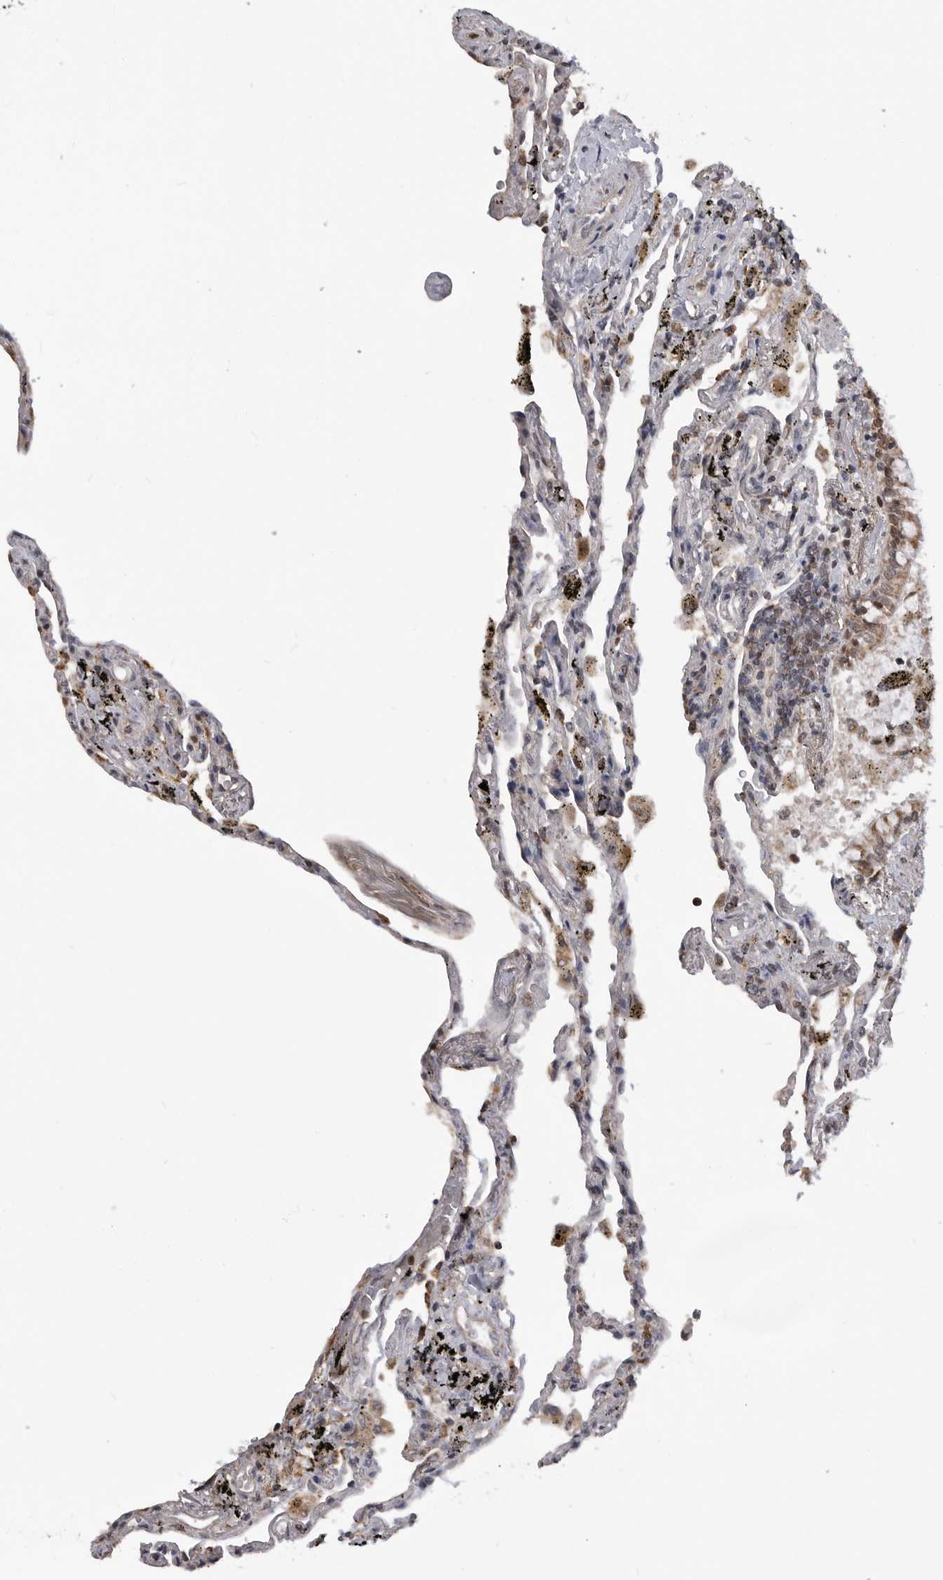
{"staining": {"intensity": "moderate", "quantity": "25%-75%", "location": "nuclear"}, "tissue": "lung", "cell_type": "Alveolar cells", "image_type": "normal", "snomed": [{"axis": "morphology", "description": "Normal tissue, NOS"}, {"axis": "topography", "description": "Lung"}], "caption": "Lung was stained to show a protein in brown. There is medium levels of moderate nuclear positivity in about 25%-75% of alveolar cells. (brown staining indicates protein expression, while blue staining denotes nuclei).", "gene": "SMARCC1", "patient": {"sex": "male", "age": 59}}